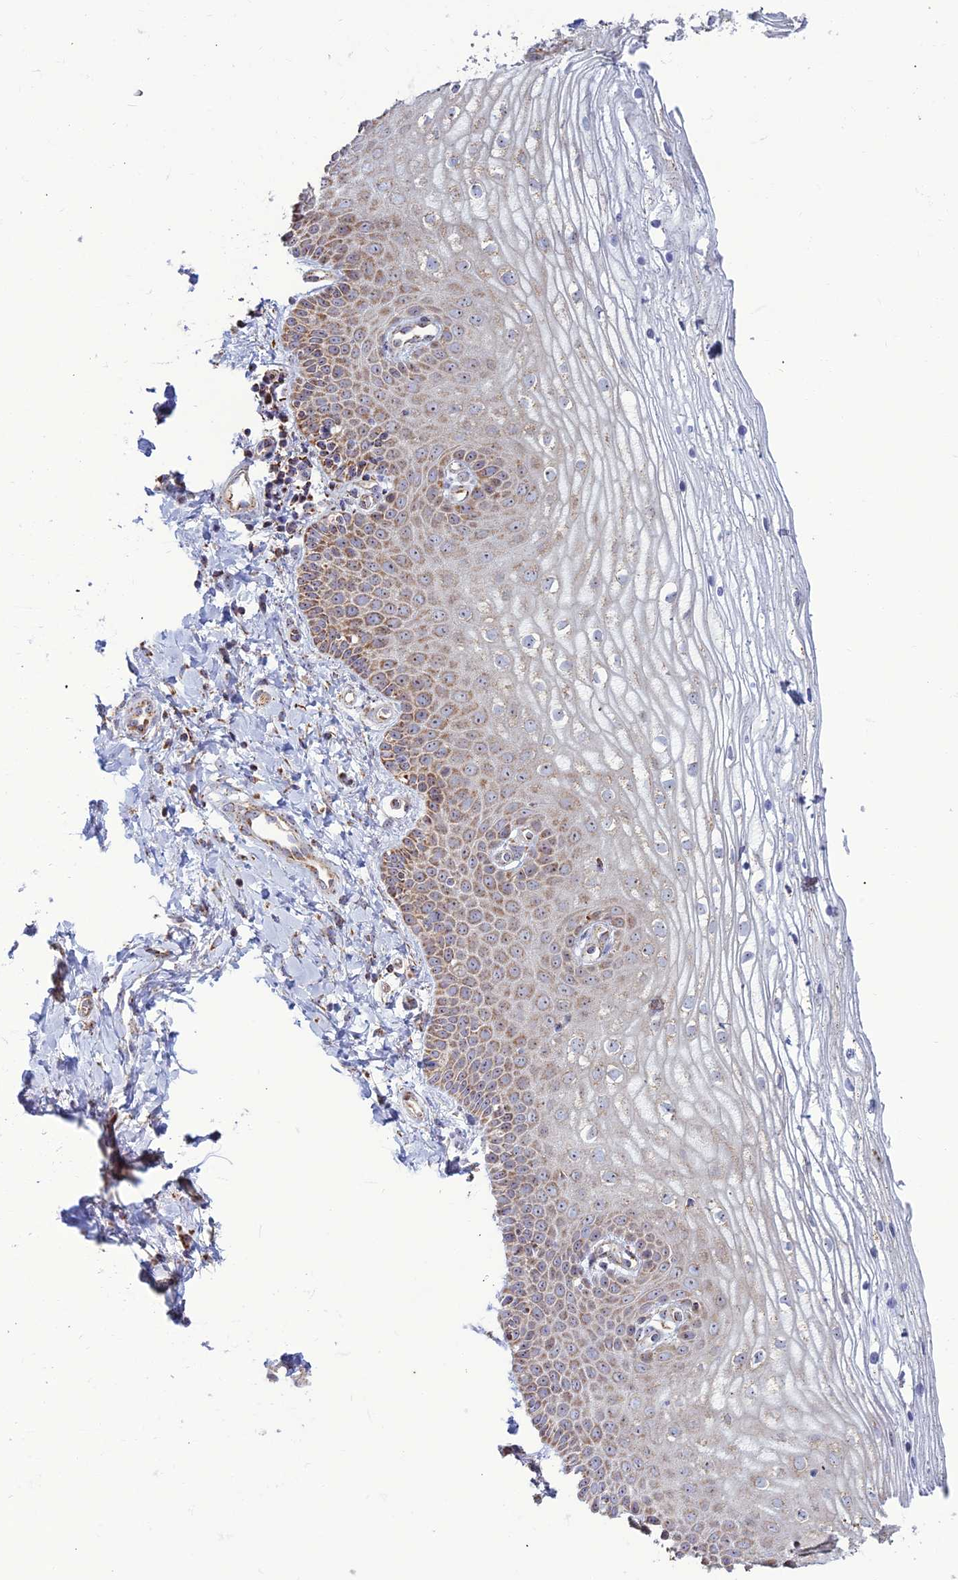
{"staining": {"intensity": "moderate", "quantity": ">75%", "location": "cytoplasmic/membranous"}, "tissue": "vagina", "cell_type": "Squamous epithelial cells", "image_type": "normal", "snomed": [{"axis": "morphology", "description": "Normal tissue, NOS"}, {"axis": "topography", "description": "Vagina"}], "caption": "The histopathology image demonstrates immunohistochemical staining of benign vagina. There is moderate cytoplasmic/membranous expression is seen in approximately >75% of squamous epithelial cells.", "gene": "SLC35F4", "patient": {"sex": "female", "age": 68}}